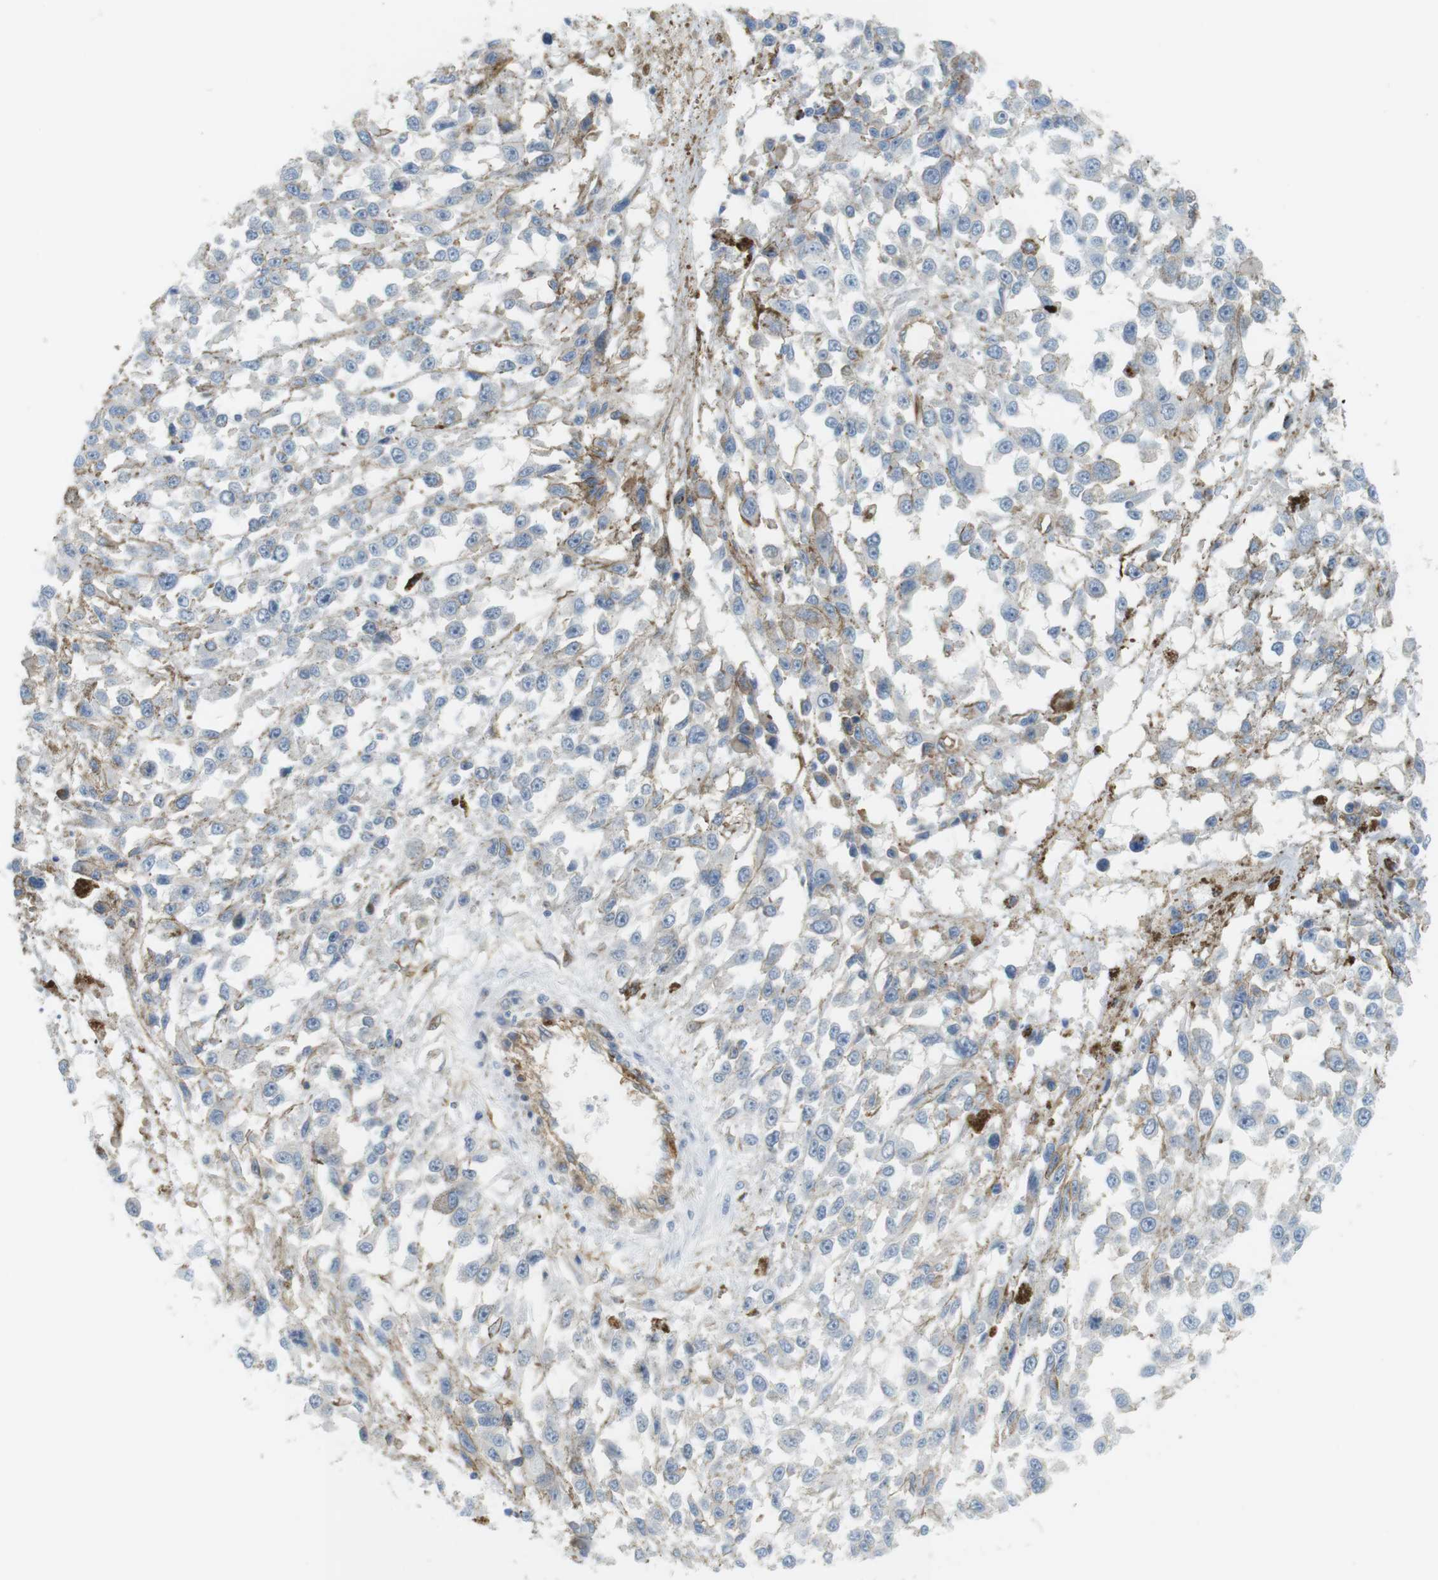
{"staining": {"intensity": "negative", "quantity": "none", "location": "none"}, "tissue": "melanoma", "cell_type": "Tumor cells", "image_type": "cancer", "snomed": [{"axis": "morphology", "description": "Malignant melanoma, Metastatic site"}, {"axis": "topography", "description": "Lymph node"}], "caption": "Tumor cells are negative for brown protein staining in melanoma.", "gene": "F2R", "patient": {"sex": "male", "age": 59}}